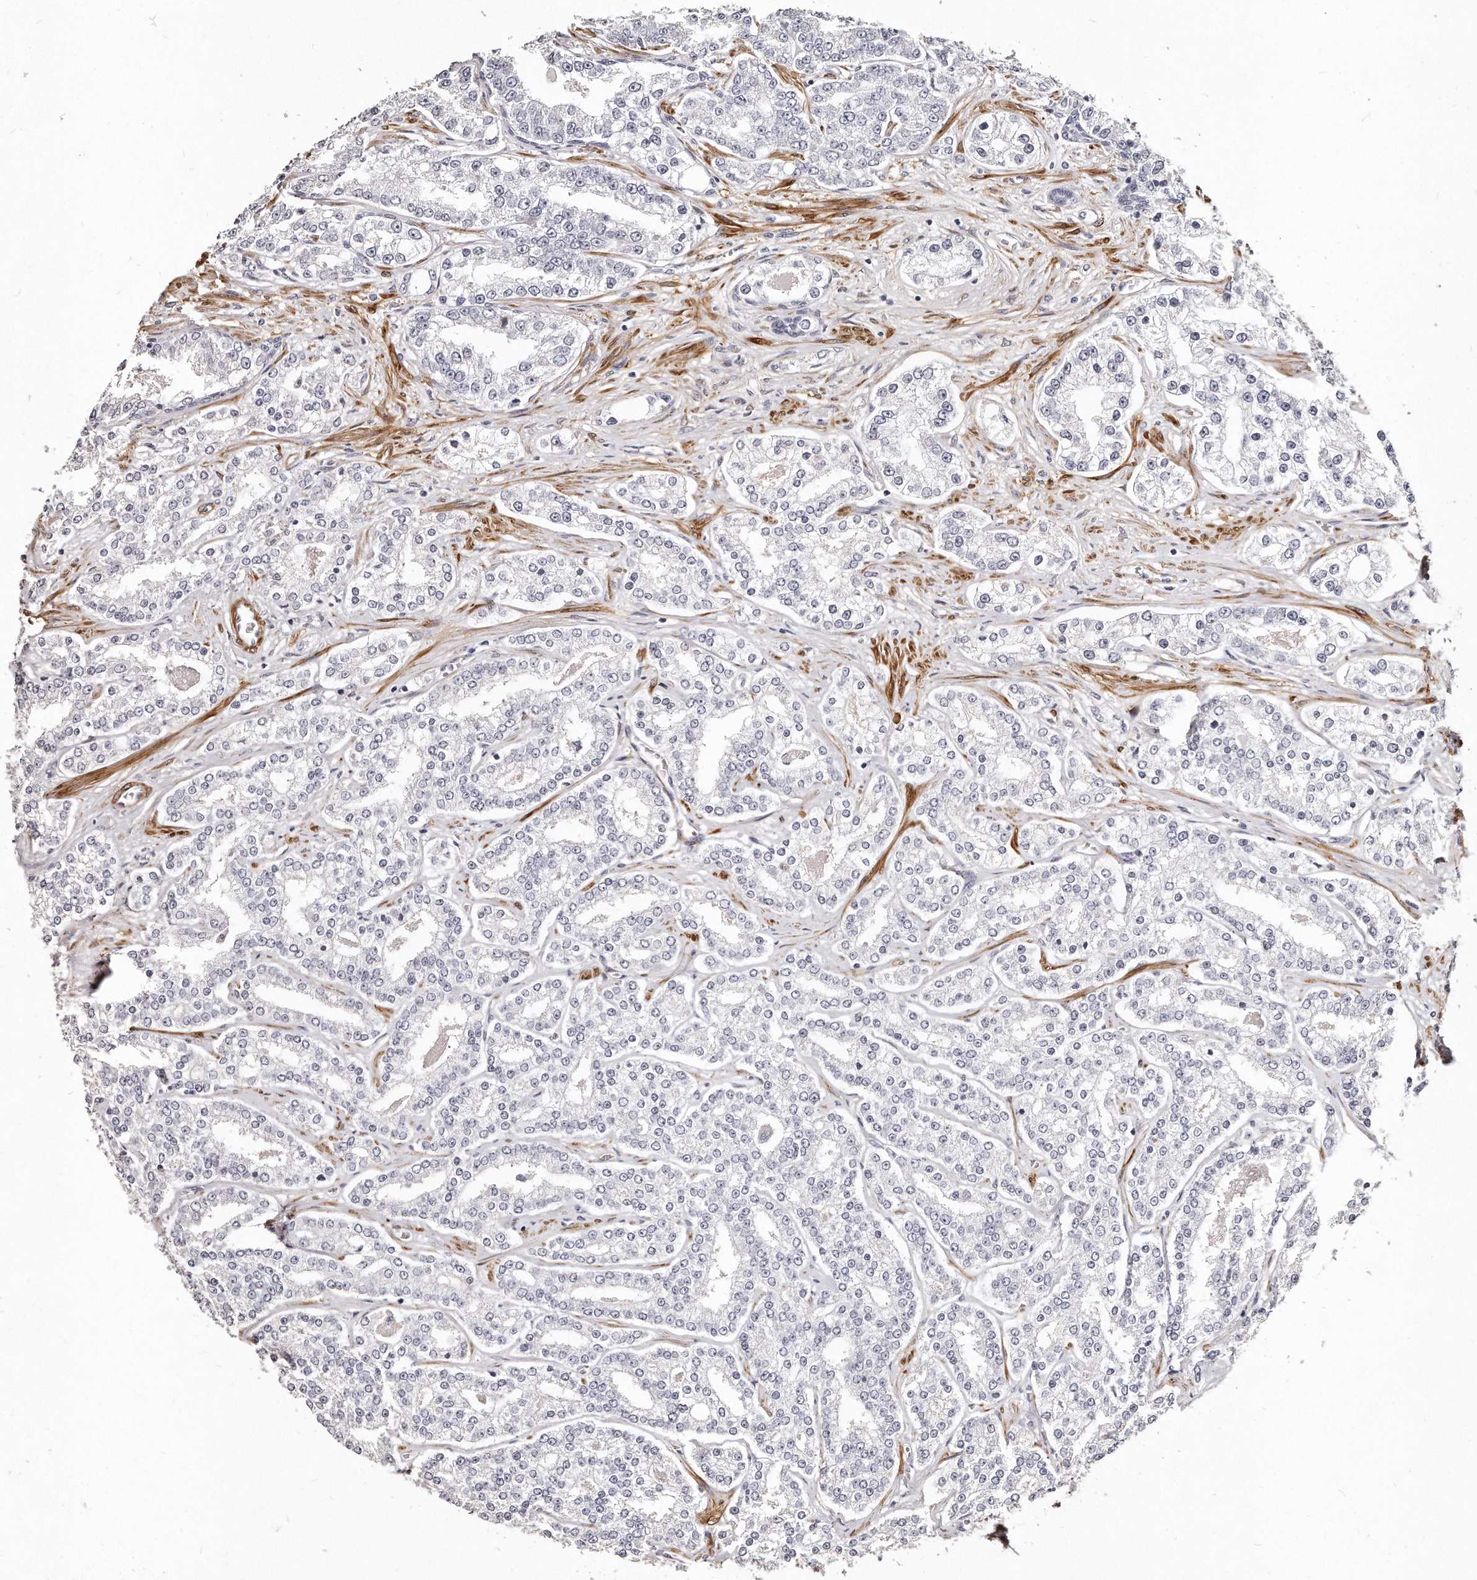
{"staining": {"intensity": "negative", "quantity": "none", "location": "none"}, "tissue": "prostate cancer", "cell_type": "Tumor cells", "image_type": "cancer", "snomed": [{"axis": "morphology", "description": "Normal tissue, NOS"}, {"axis": "morphology", "description": "Adenocarcinoma, High grade"}, {"axis": "topography", "description": "Prostate"}], "caption": "An image of prostate adenocarcinoma (high-grade) stained for a protein reveals no brown staining in tumor cells.", "gene": "LMOD1", "patient": {"sex": "male", "age": 83}}